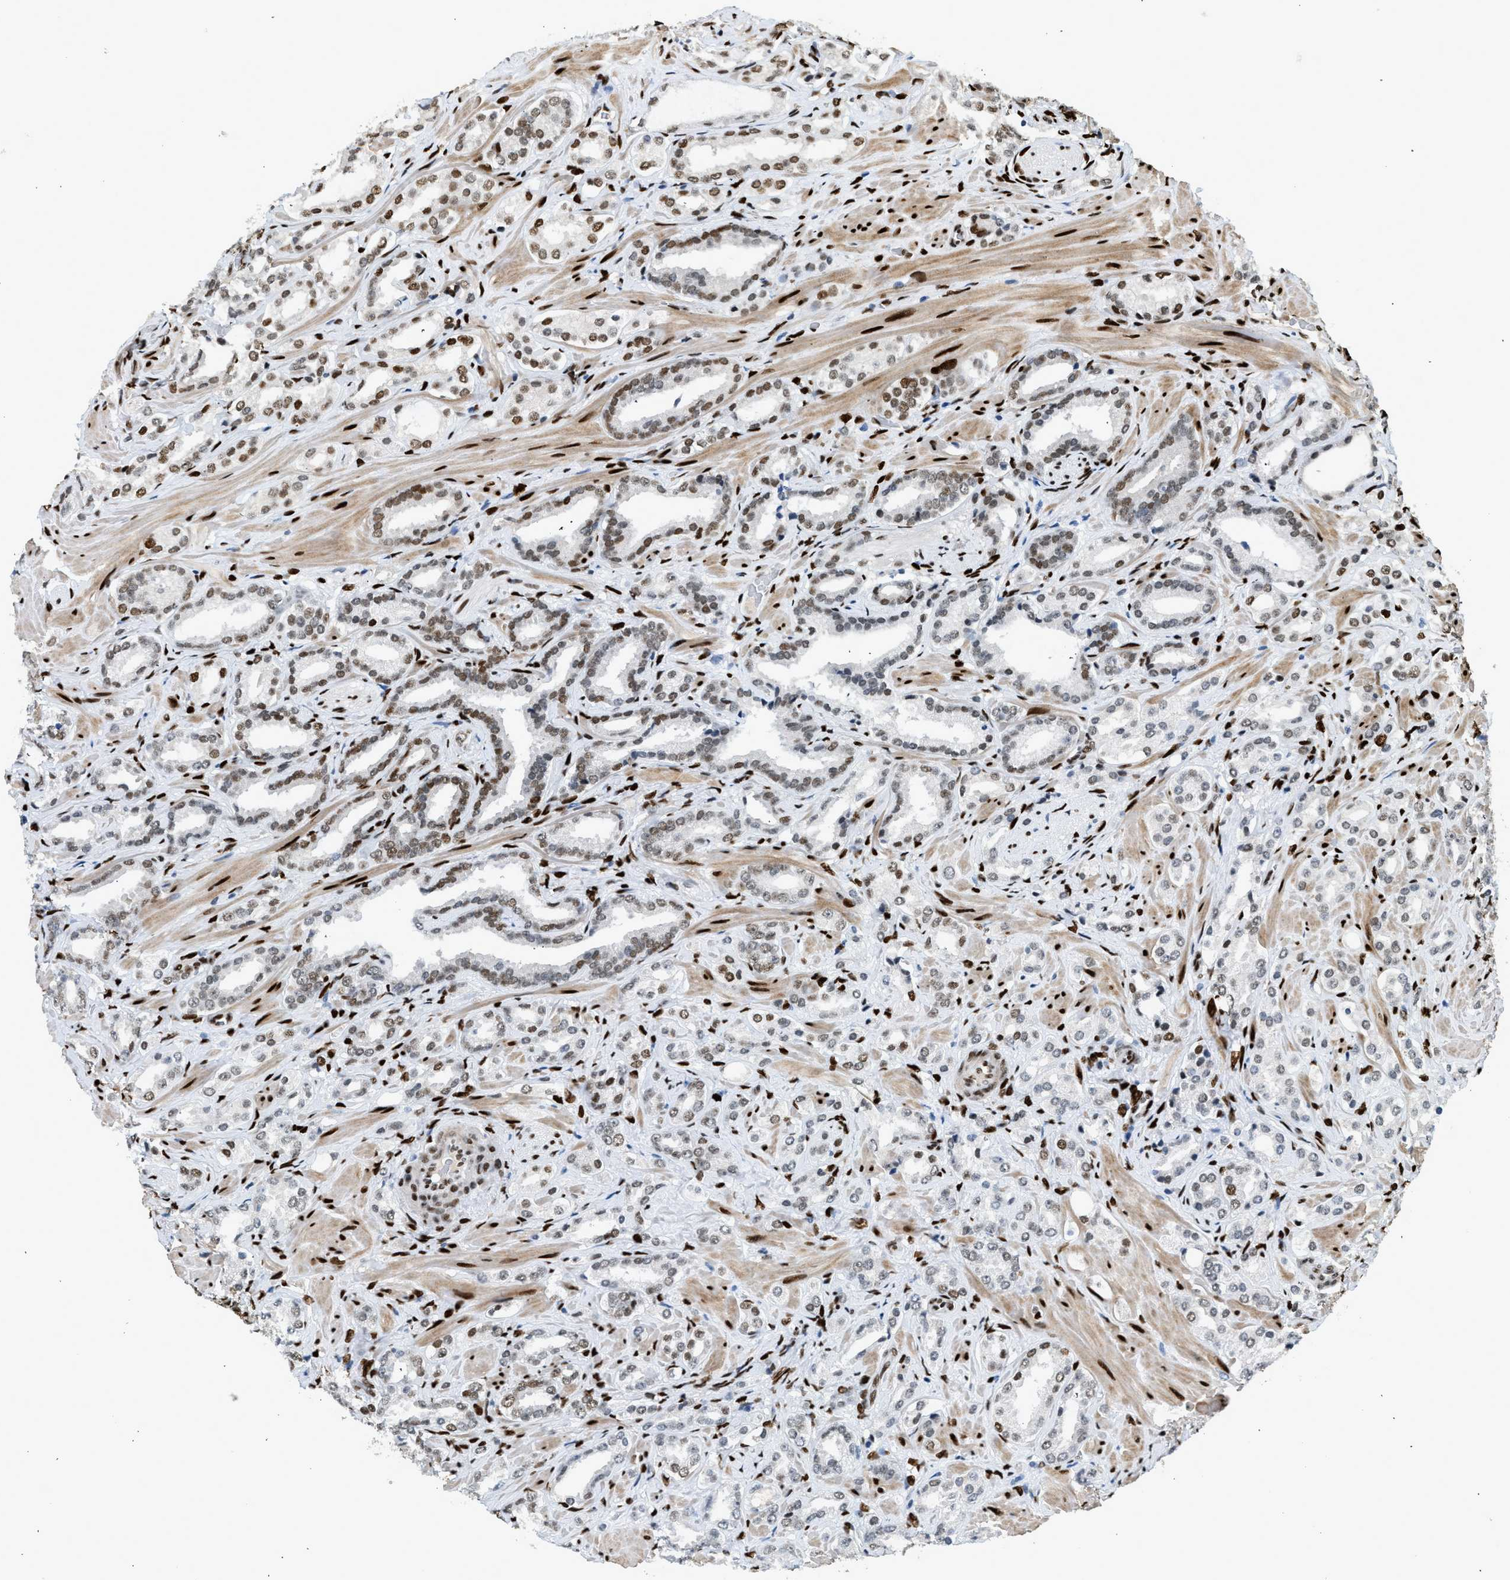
{"staining": {"intensity": "moderate", "quantity": "25%-75%", "location": "nuclear"}, "tissue": "prostate cancer", "cell_type": "Tumor cells", "image_type": "cancer", "snomed": [{"axis": "morphology", "description": "Adenocarcinoma, High grade"}, {"axis": "topography", "description": "Prostate"}], "caption": "Human prostate cancer (adenocarcinoma (high-grade)) stained for a protein (brown) demonstrates moderate nuclear positive staining in approximately 25%-75% of tumor cells.", "gene": "ZBTB20", "patient": {"sex": "male", "age": 64}}